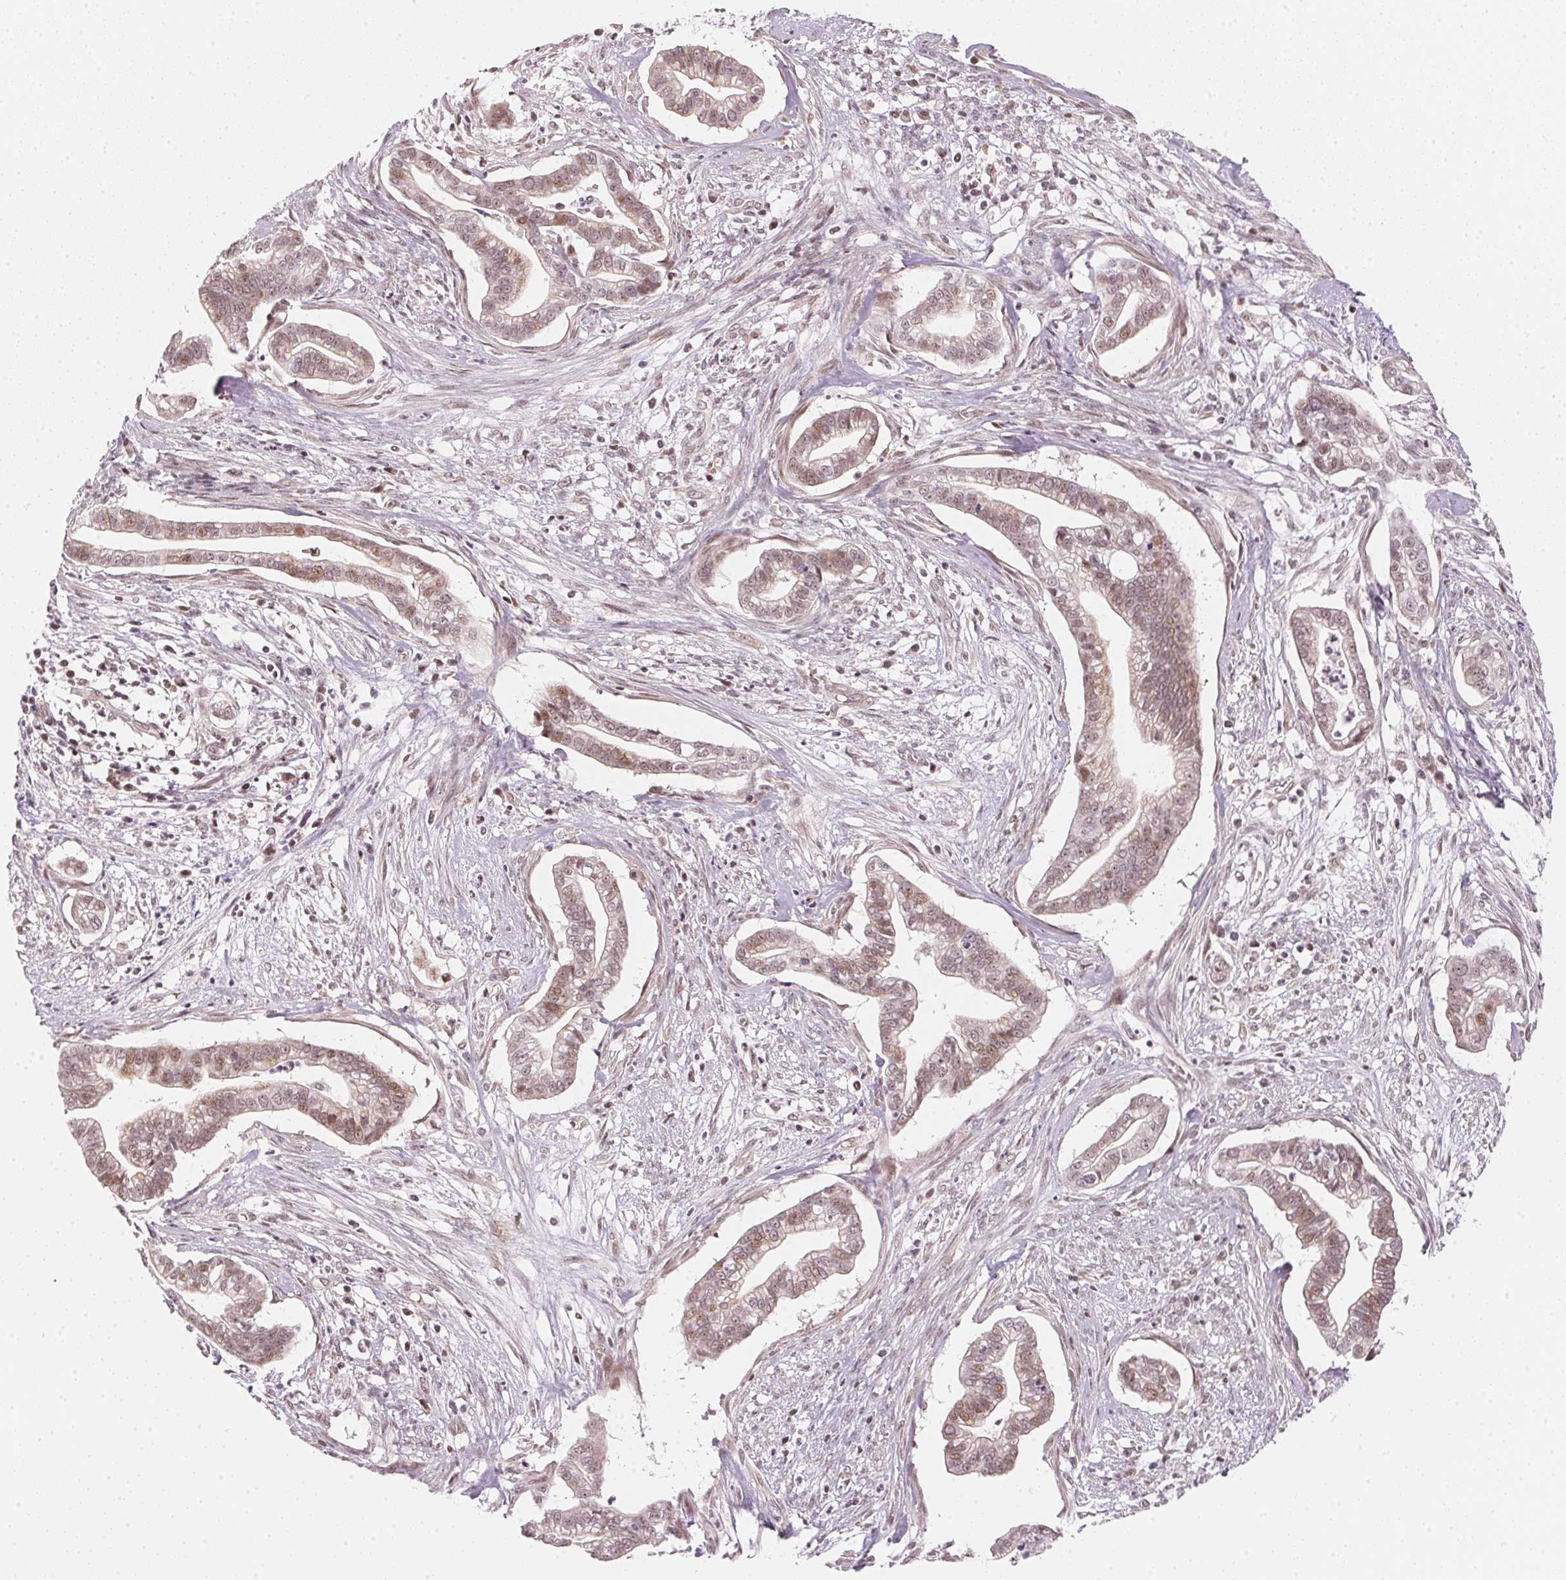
{"staining": {"intensity": "weak", "quantity": ">75%", "location": "nuclear"}, "tissue": "cervical cancer", "cell_type": "Tumor cells", "image_type": "cancer", "snomed": [{"axis": "morphology", "description": "Adenocarcinoma, NOS"}, {"axis": "topography", "description": "Cervix"}], "caption": "Protein staining reveals weak nuclear expression in approximately >75% of tumor cells in cervical adenocarcinoma.", "gene": "KAT6A", "patient": {"sex": "female", "age": 62}}